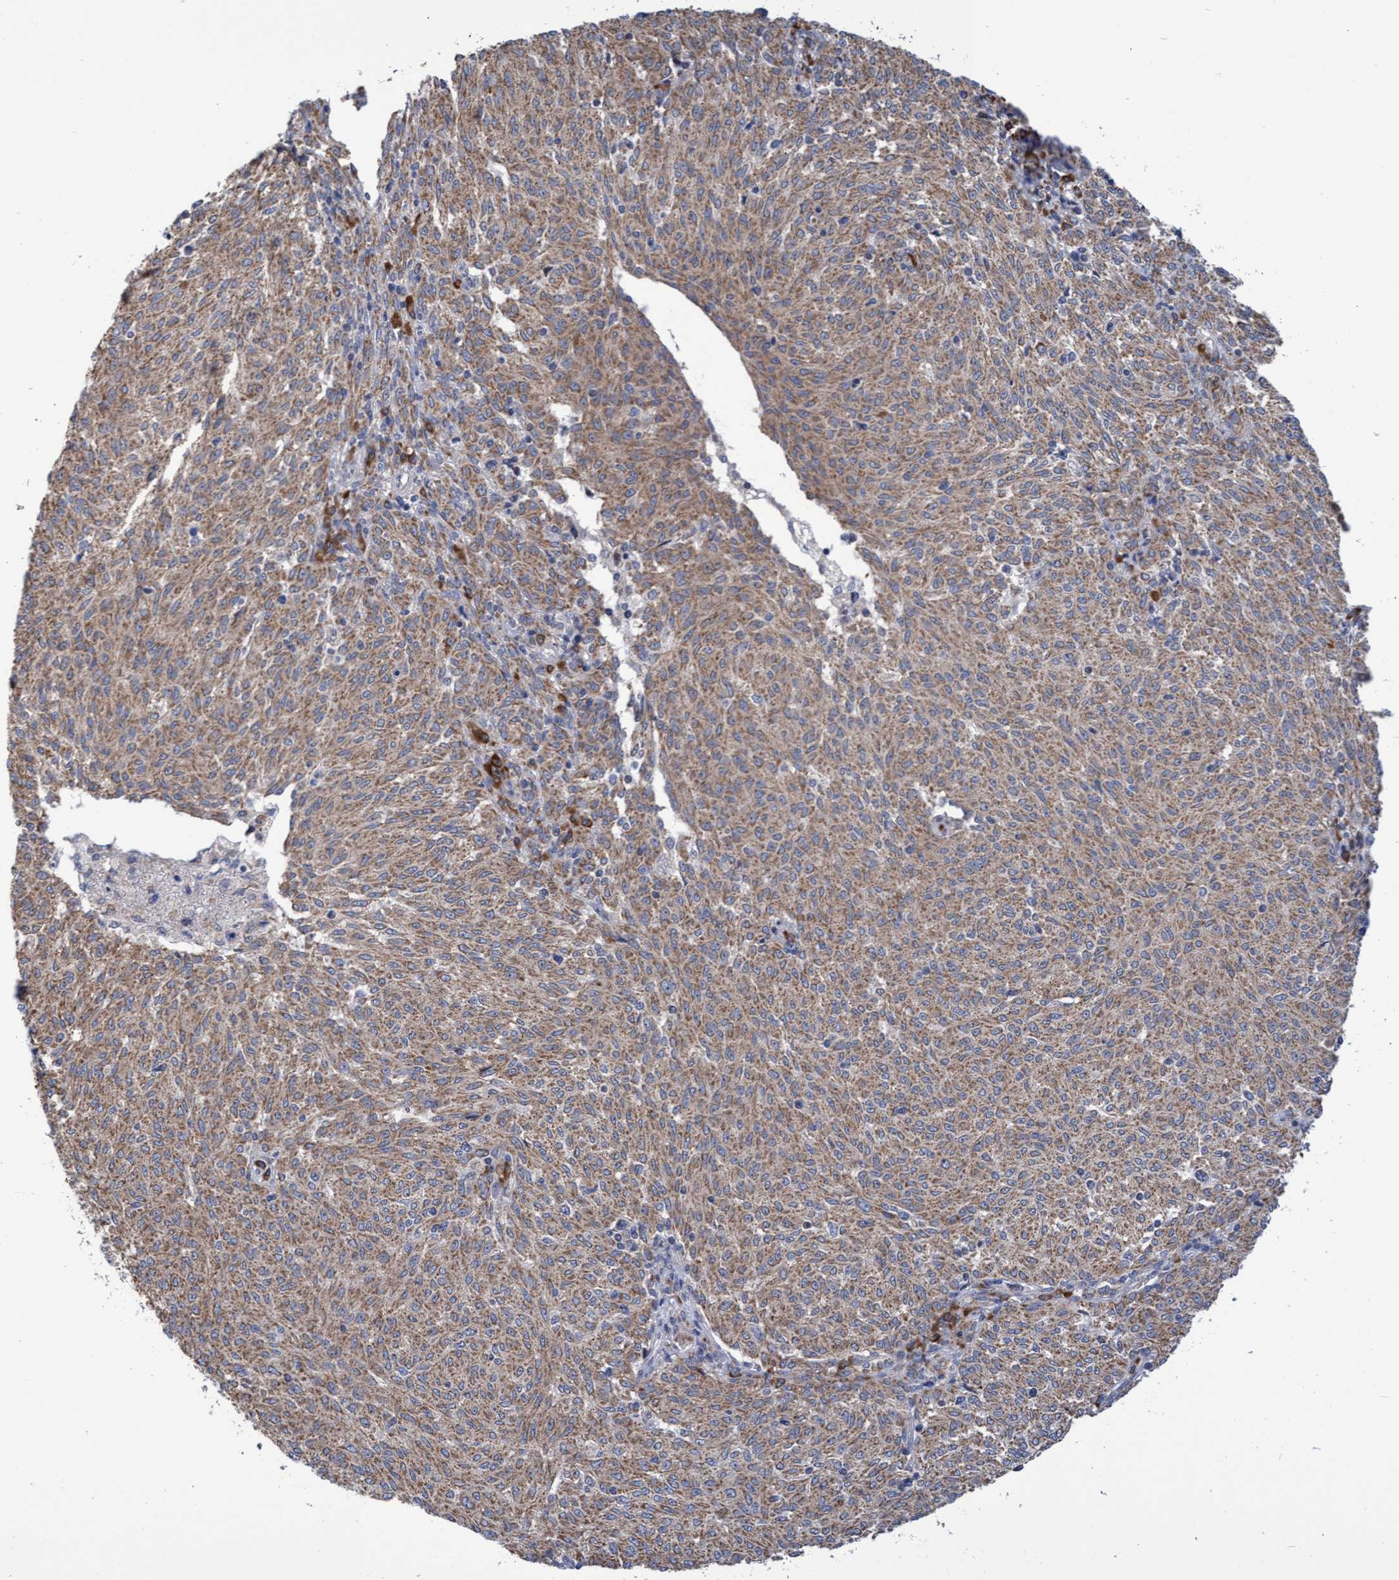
{"staining": {"intensity": "weak", "quantity": ">75%", "location": "cytoplasmic/membranous"}, "tissue": "melanoma", "cell_type": "Tumor cells", "image_type": "cancer", "snomed": [{"axis": "morphology", "description": "Malignant melanoma, NOS"}, {"axis": "topography", "description": "Skin"}], "caption": "Human melanoma stained with a brown dye shows weak cytoplasmic/membranous positive positivity in approximately >75% of tumor cells.", "gene": "NAT16", "patient": {"sex": "female", "age": 72}}